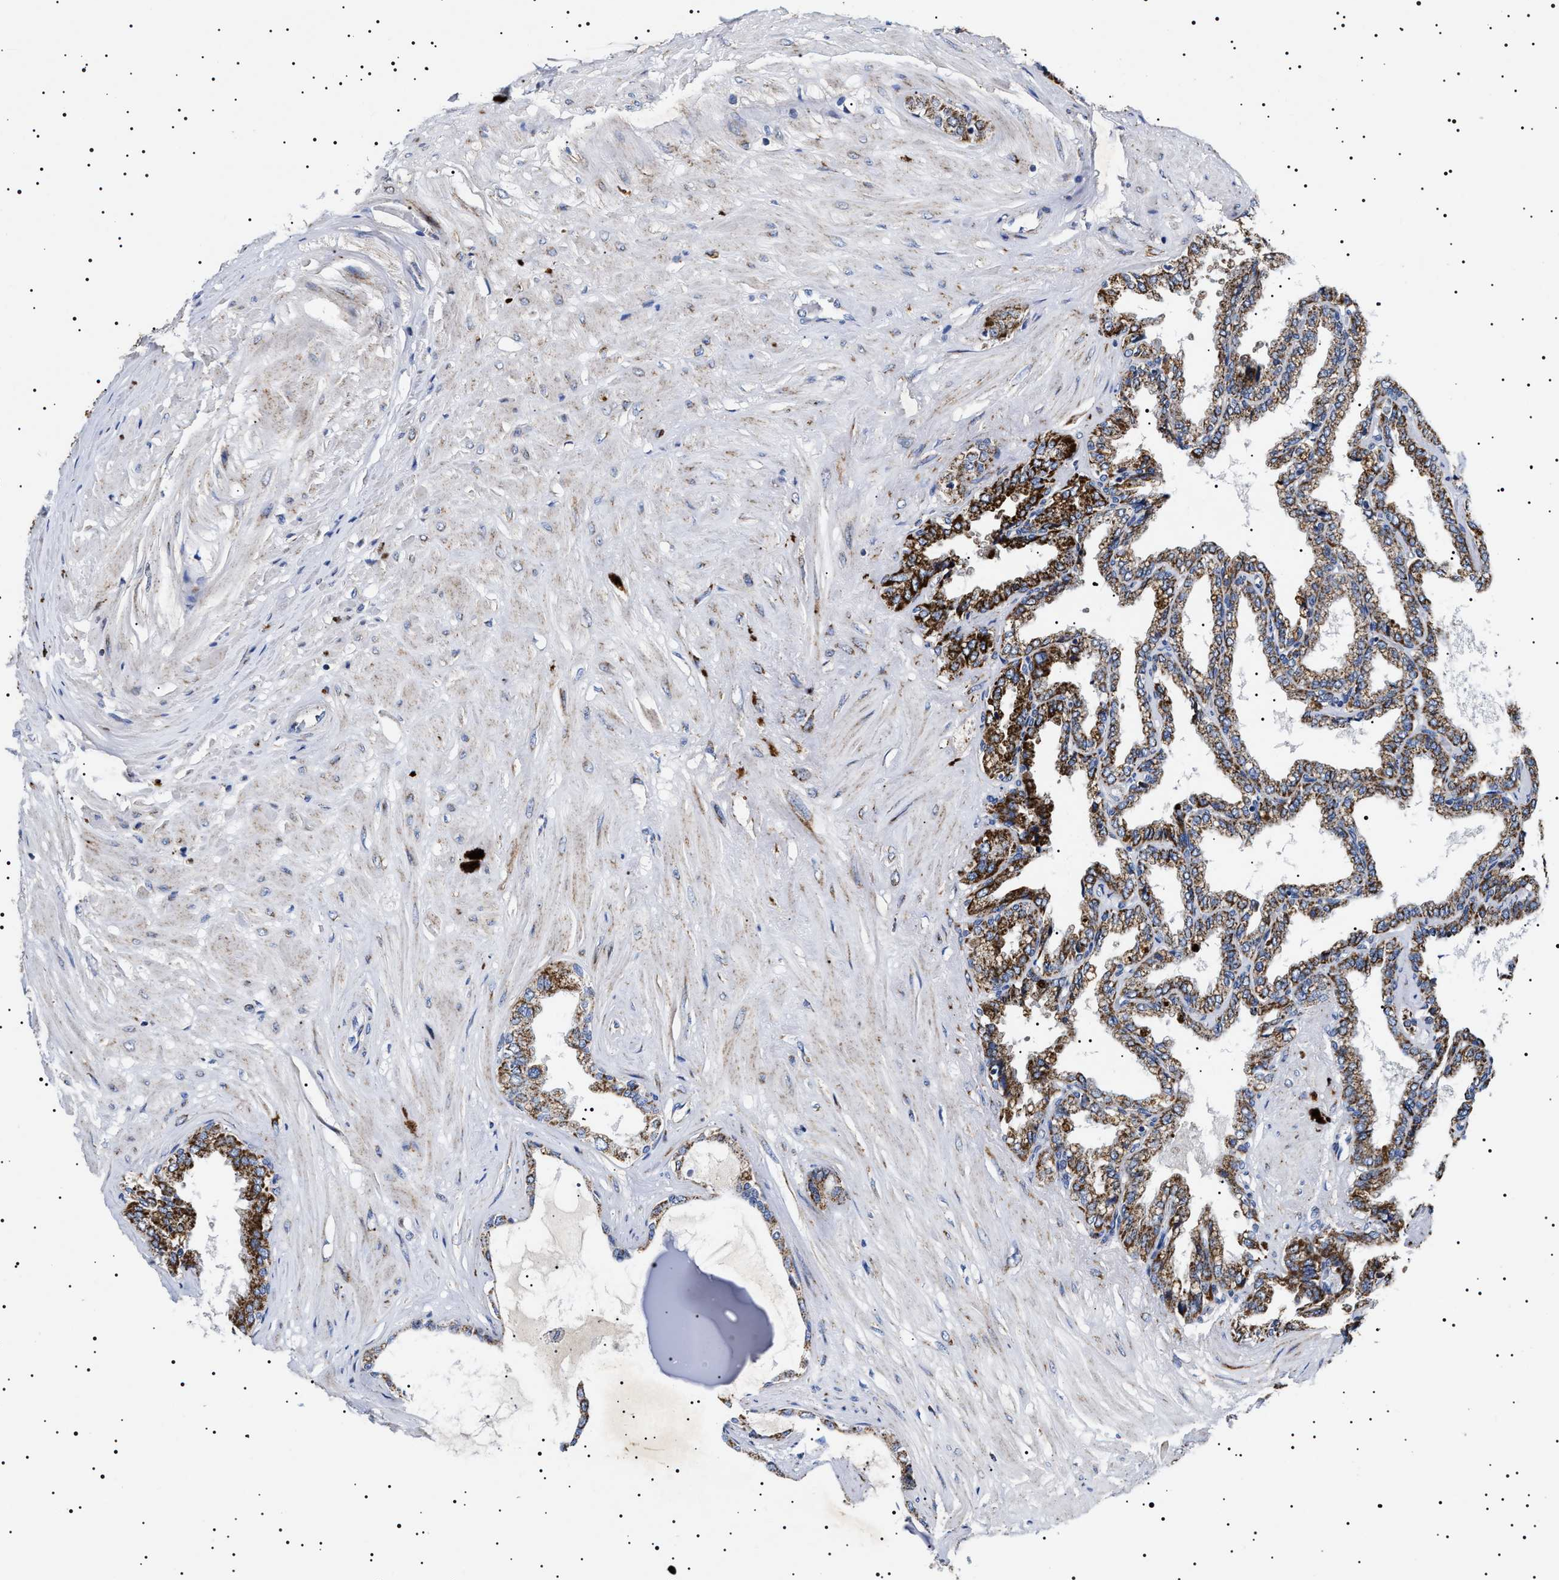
{"staining": {"intensity": "strong", "quantity": ">75%", "location": "cytoplasmic/membranous"}, "tissue": "seminal vesicle", "cell_type": "Glandular cells", "image_type": "normal", "snomed": [{"axis": "morphology", "description": "Normal tissue, NOS"}, {"axis": "topography", "description": "Seminal veicle"}], "caption": "Approximately >75% of glandular cells in normal human seminal vesicle display strong cytoplasmic/membranous protein positivity as visualized by brown immunohistochemical staining.", "gene": "CHRDL2", "patient": {"sex": "male", "age": 46}}